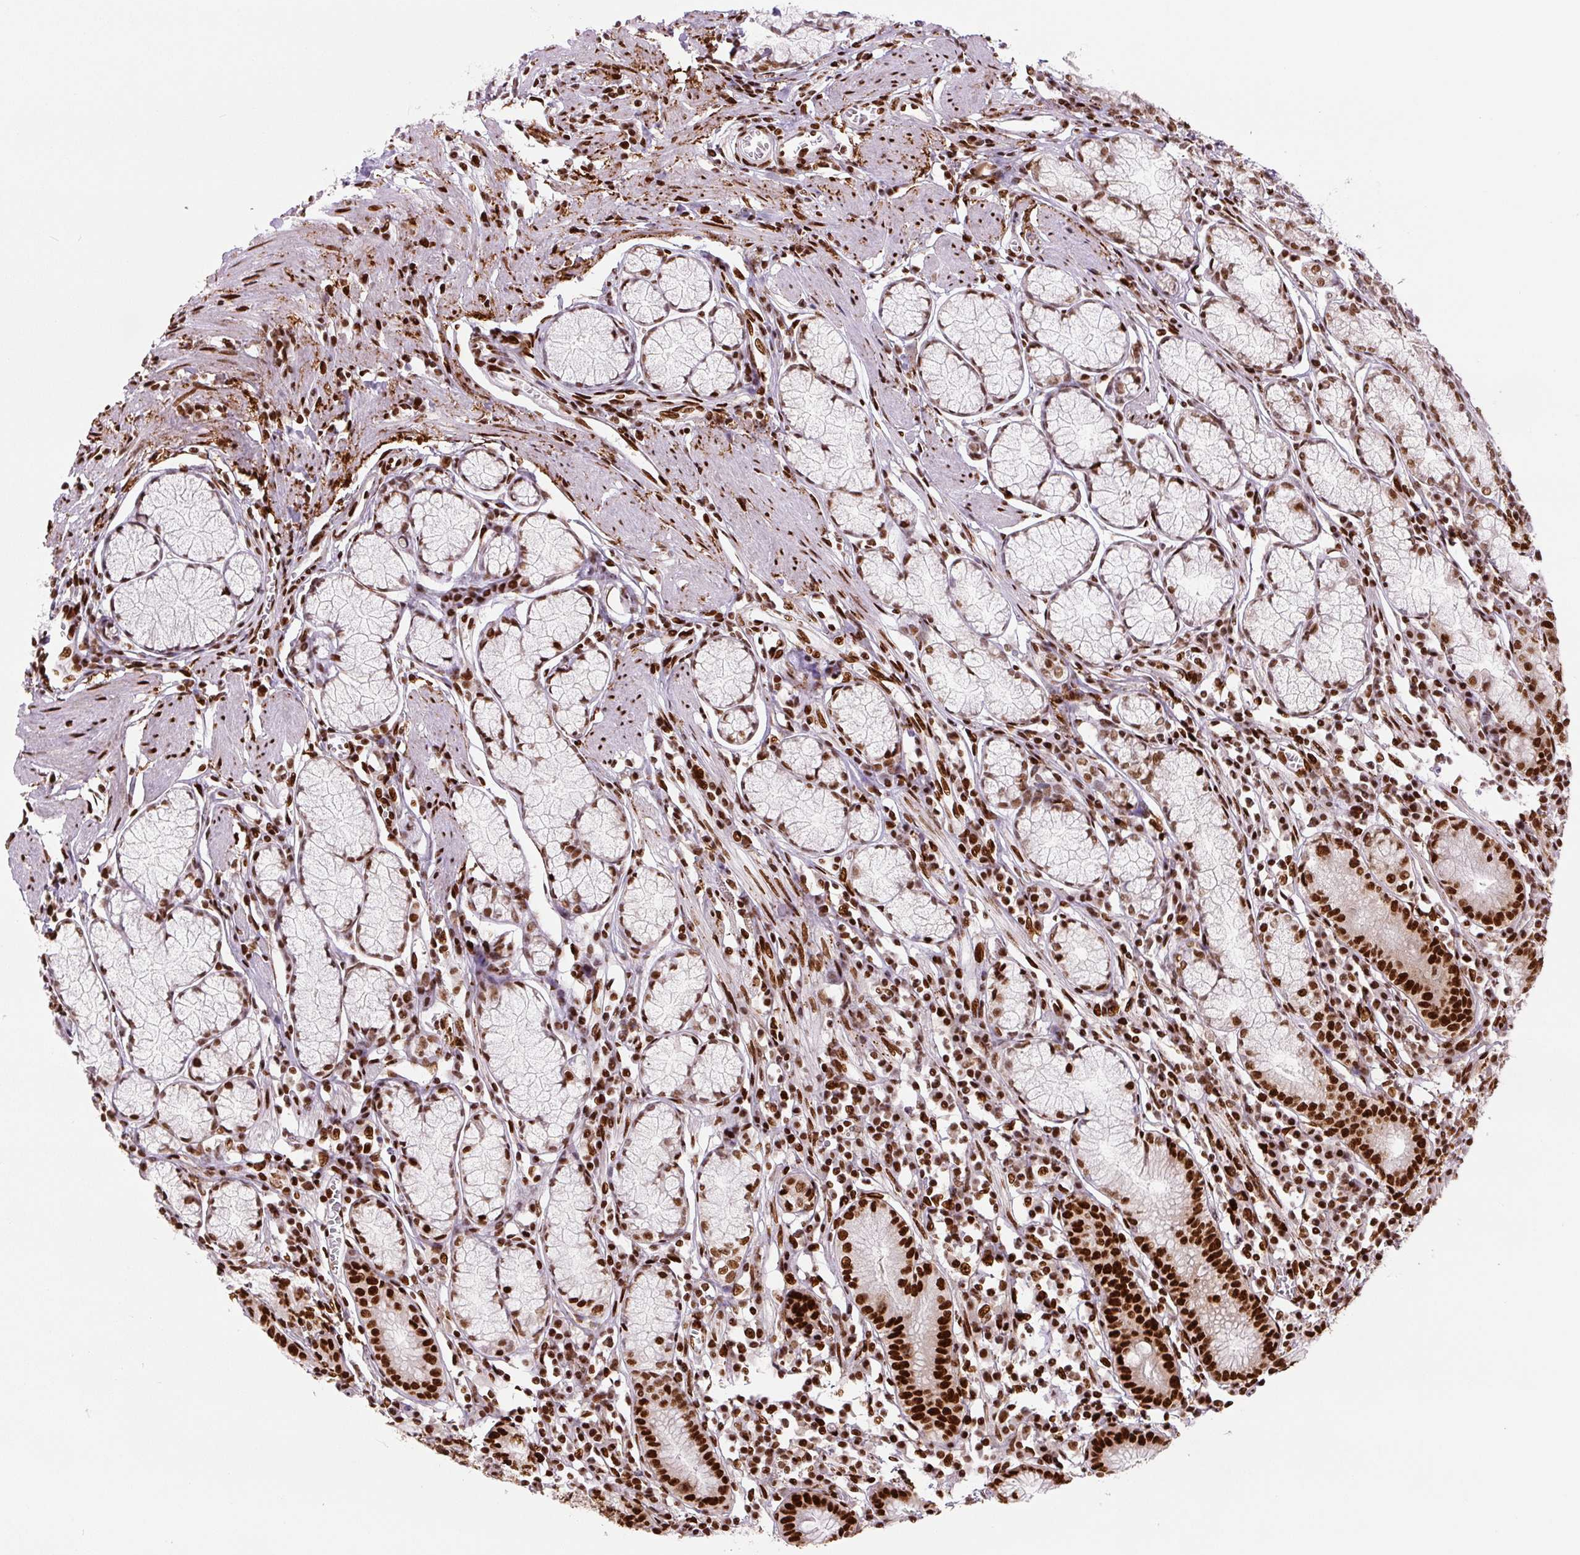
{"staining": {"intensity": "strong", "quantity": ">75%", "location": "nuclear"}, "tissue": "stomach", "cell_type": "Glandular cells", "image_type": "normal", "snomed": [{"axis": "morphology", "description": "Normal tissue, NOS"}, {"axis": "topography", "description": "Stomach"}], "caption": "A high-resolution histopathology image shows immunohistochemistry staining of benign stomach, which displays strong nuclear expression in approximately >75% of glandular cells.", "gene": "FUS", "patient": {"sex": "male", "age": 55}}